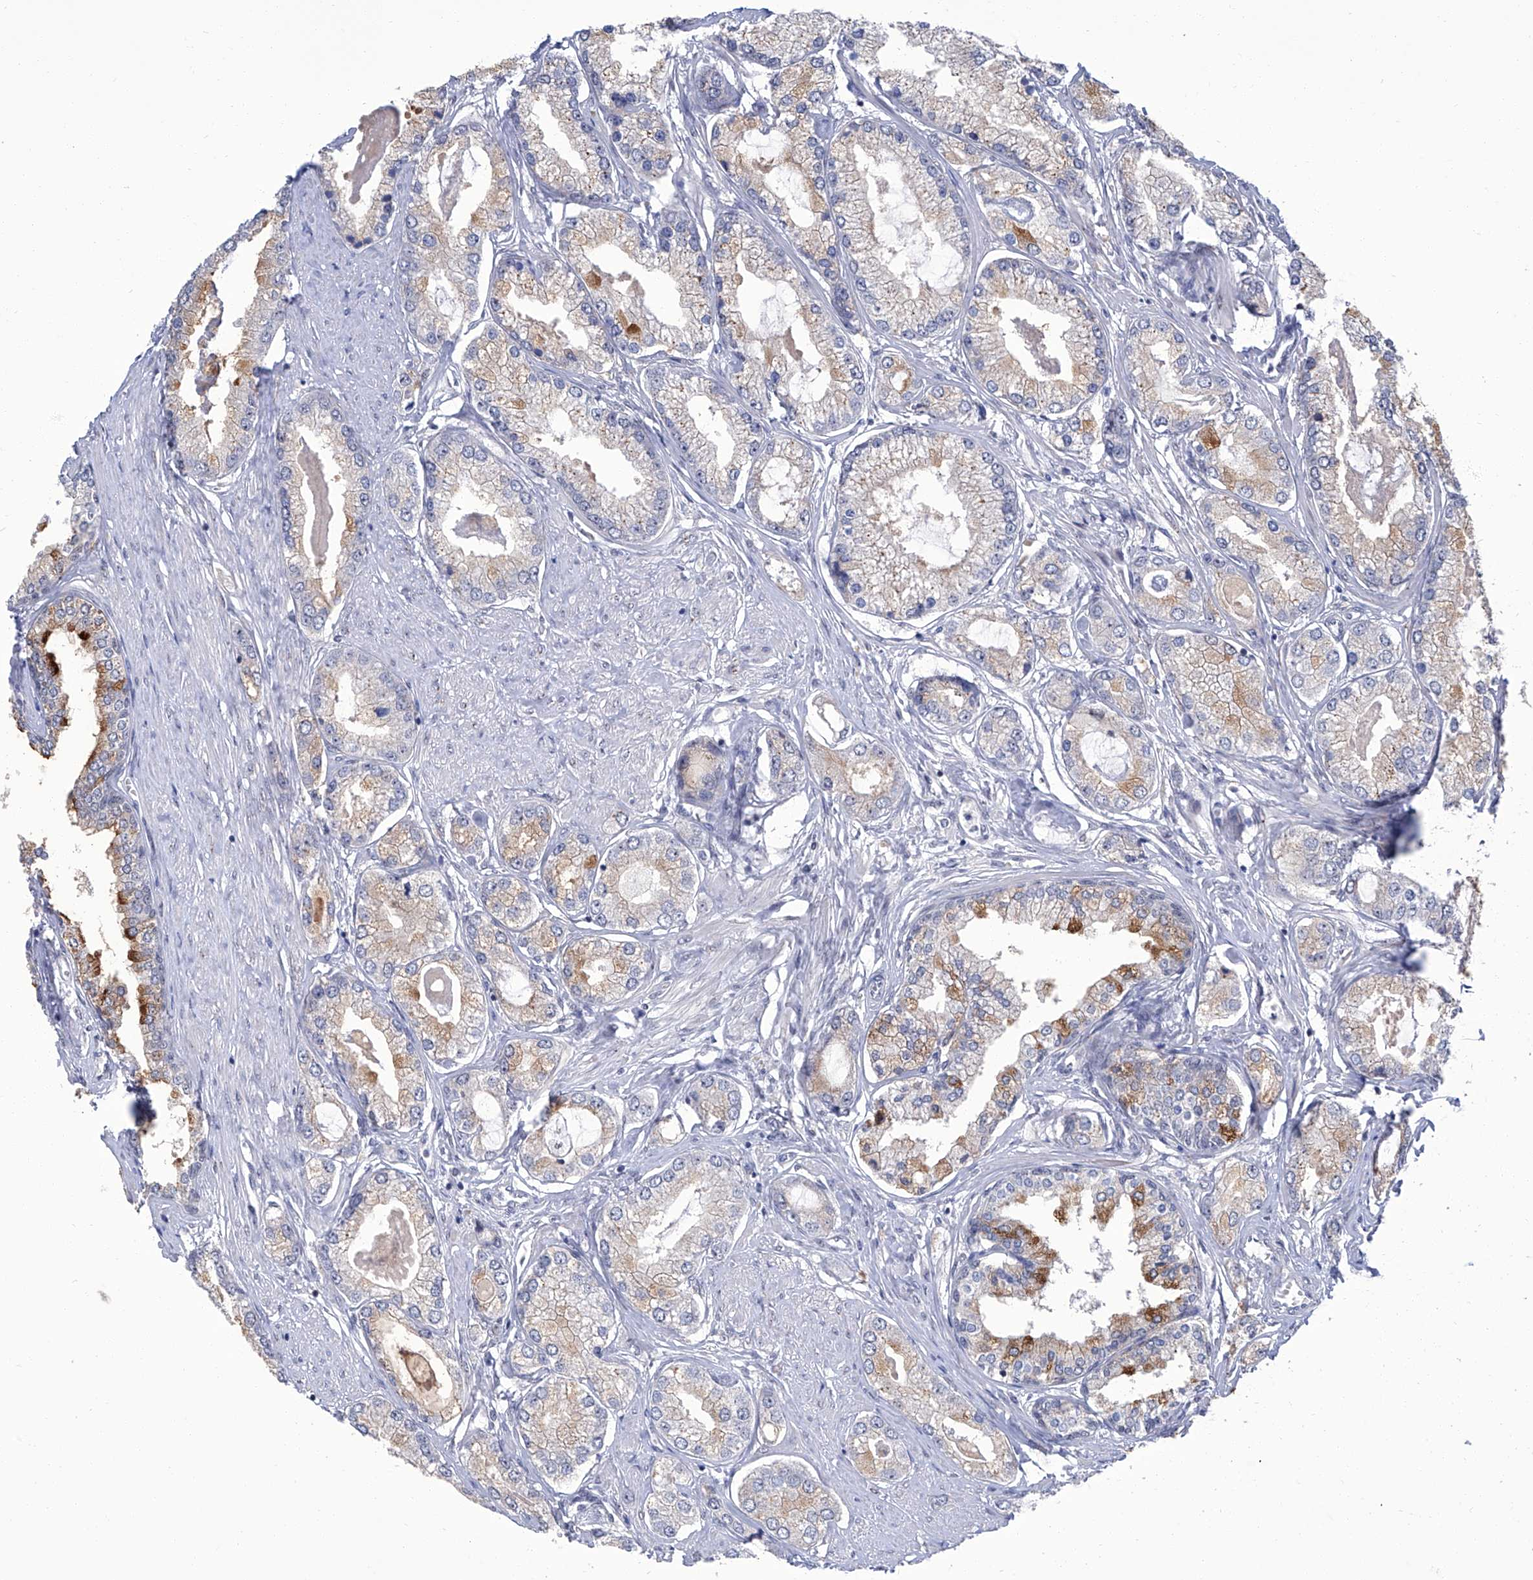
{"staining": {"intensity": "strong", "quantity": "25%-75%", "location": "cytoplasmic/membranous"}, "tissue": "prostate cancer", "cell_type": "Tumor cells", "image_type": "cancer", "snomed": [{"axis": "morphology", "description": "Adenocarcinoma, Low grade"}, {"axis": "topography", "description": "Prostate"}], "caption": "Immunohistochemical staining of human adenocarcinoma (low-grade) (prostate) reveals high levels of strong cytoplasmic/membranous protein expression in approximately 25%-75% of tumor cells.", "gene": "CMTR1", "patient": {"sex": "male", "age": 62}}